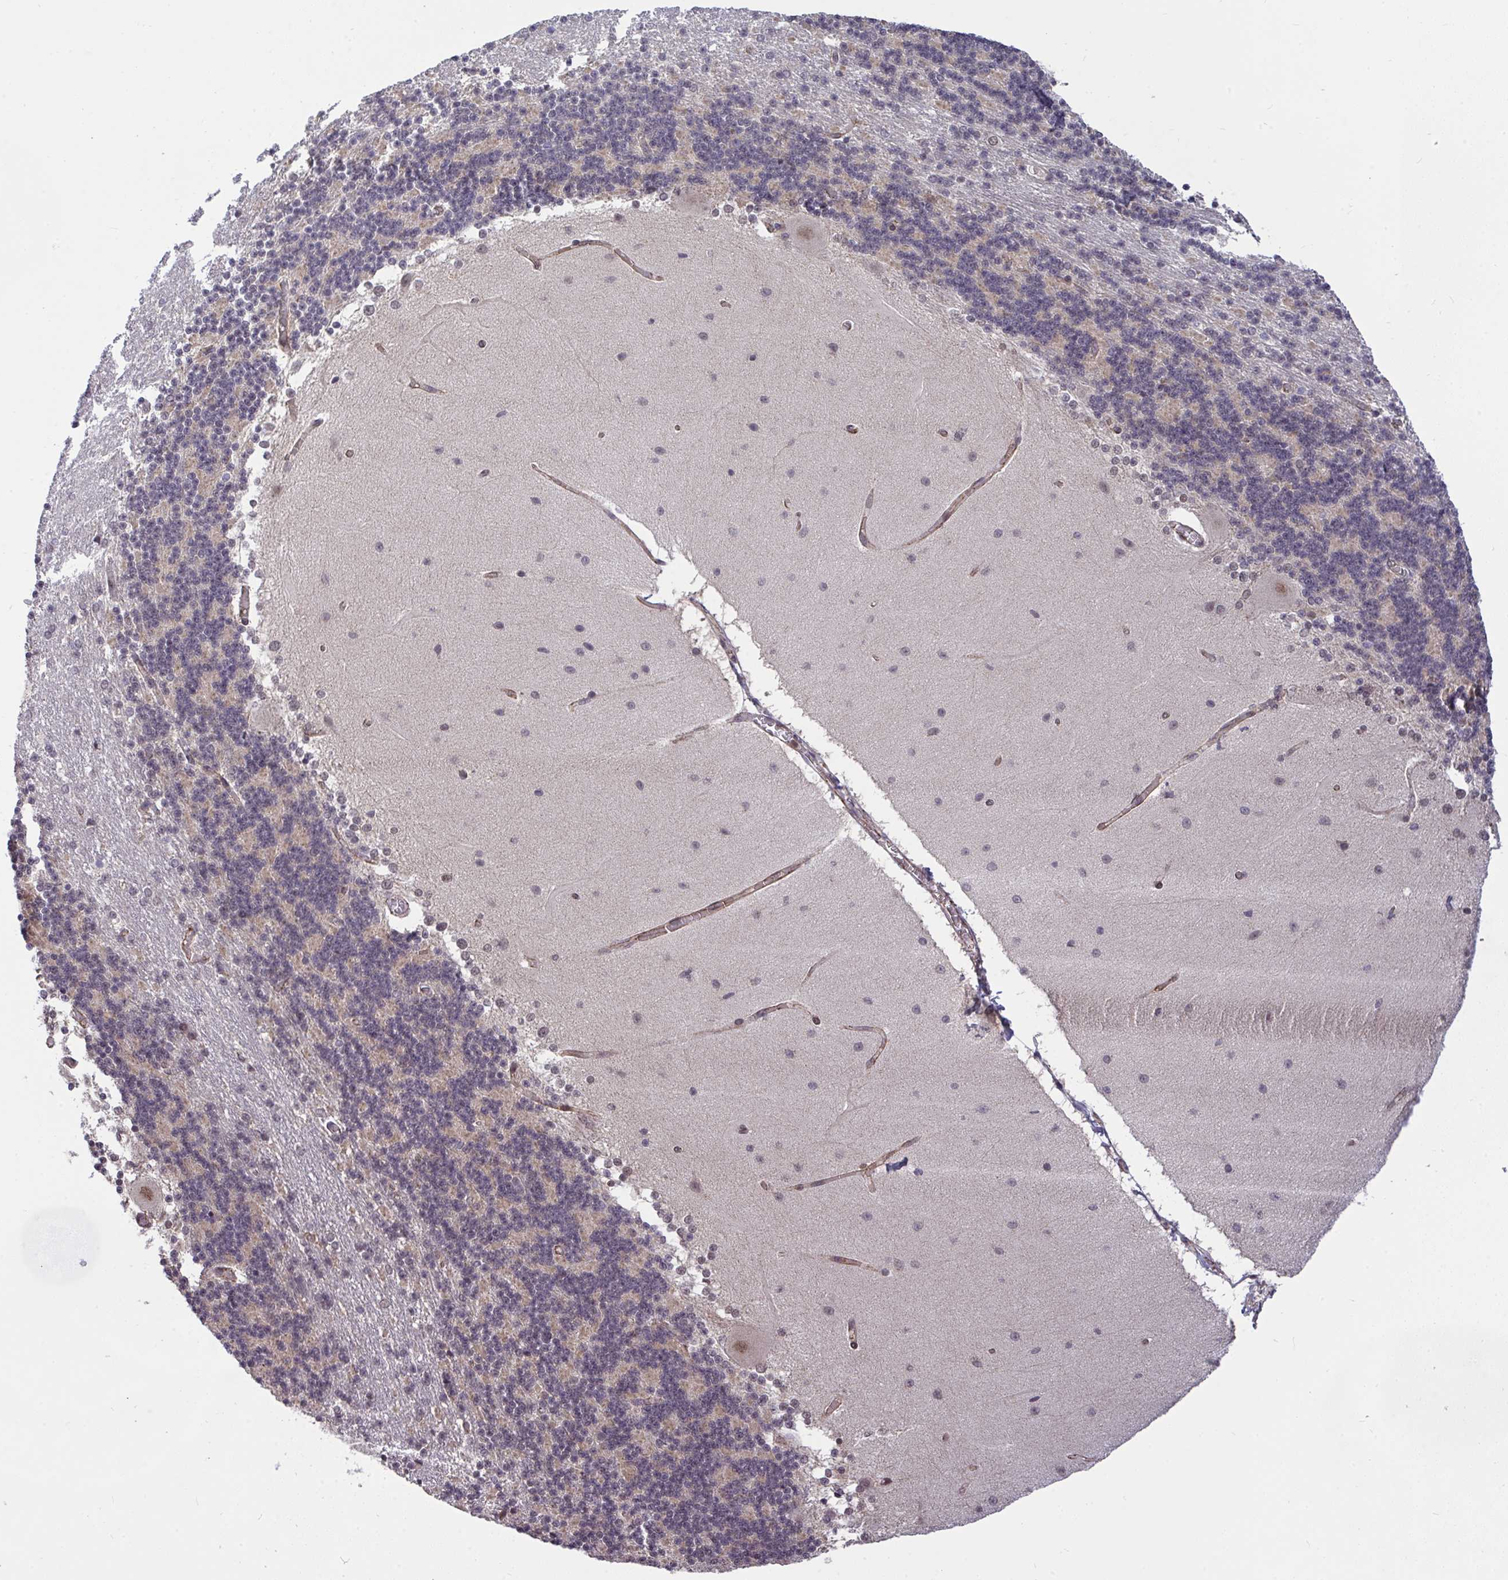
{"staining": {"intensity": "negative", "quantity": "none", "location": "none"}, "tissue": "cerebellum", "cell_type": "Cells in granular layer", "image_type": "normal", "snomed": [{"axis": "morphology", "description": "Normal tissue, NOS"}, {"axis": "topography", "description": "Cerebellum"}], "caption": "Unremarkable cerebellum was stained to show a protein in brown. There is no significant staining in cells in granular layer. (DAB immunohistochemistry visualized using brightfield microscopy, high magnification).", "gene": "PPP1CA", "patient": {"sex": "female", "age": 54}}